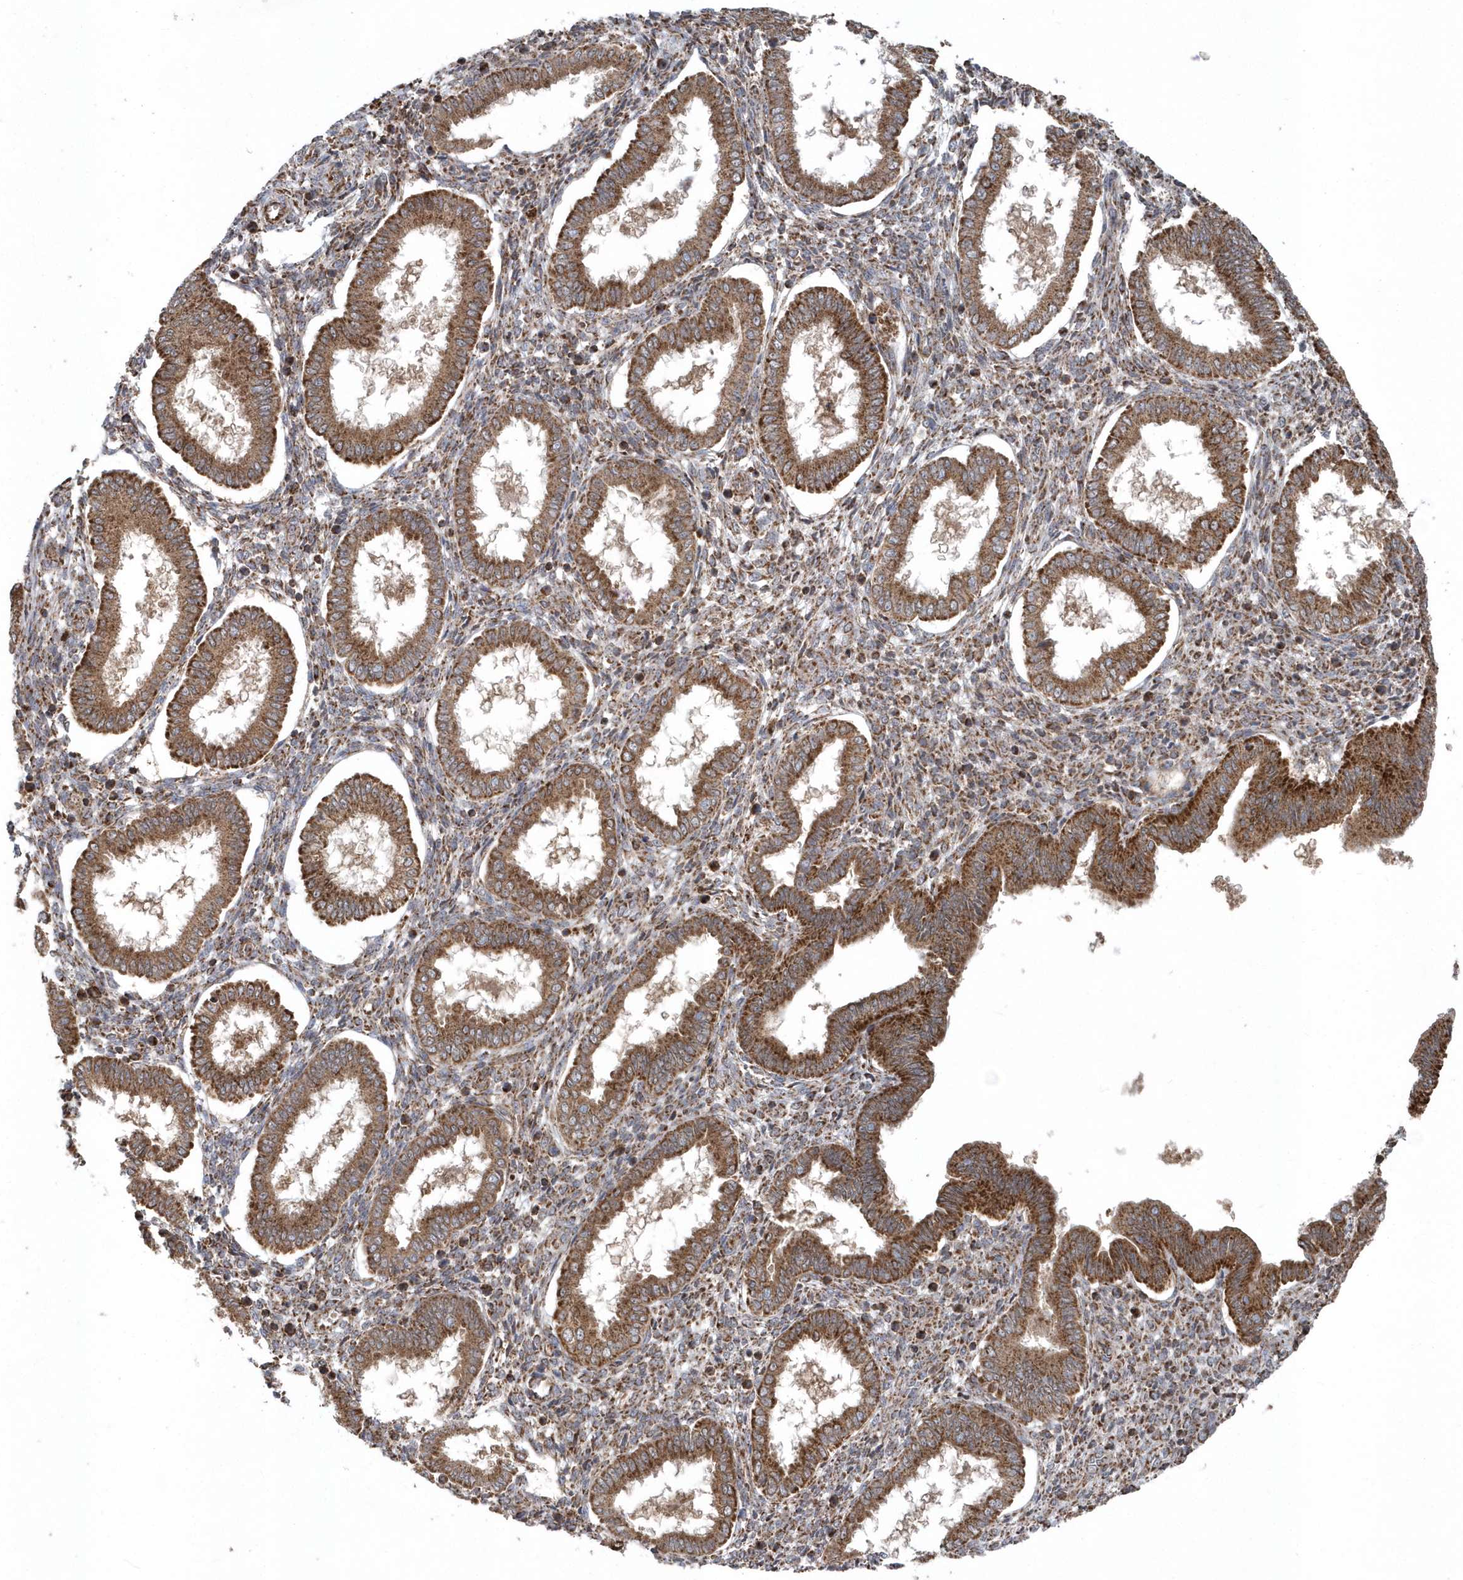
{"staining": {"intensity": "moderate", "quantity": "25%-75%", "location": "cytoplasmic/membranous"}, "tissue": "endometrium", "cell_type": "Cells in endometrial stroma", "image_type": "normal", "snomed": [{"axis": "morphology", "description": "Normal tissue, NOS"}, {"axis": "topography", "description": "Endometrium"}], "caption": "Endometrium stained with immunohistochemistry exhibits moderate cytoplasmic/membranous staining in about 25%-75% of cells in endometrial stroma.", "gene": "PPP1R7", "patient": {"sex": "female", "age": 24}}